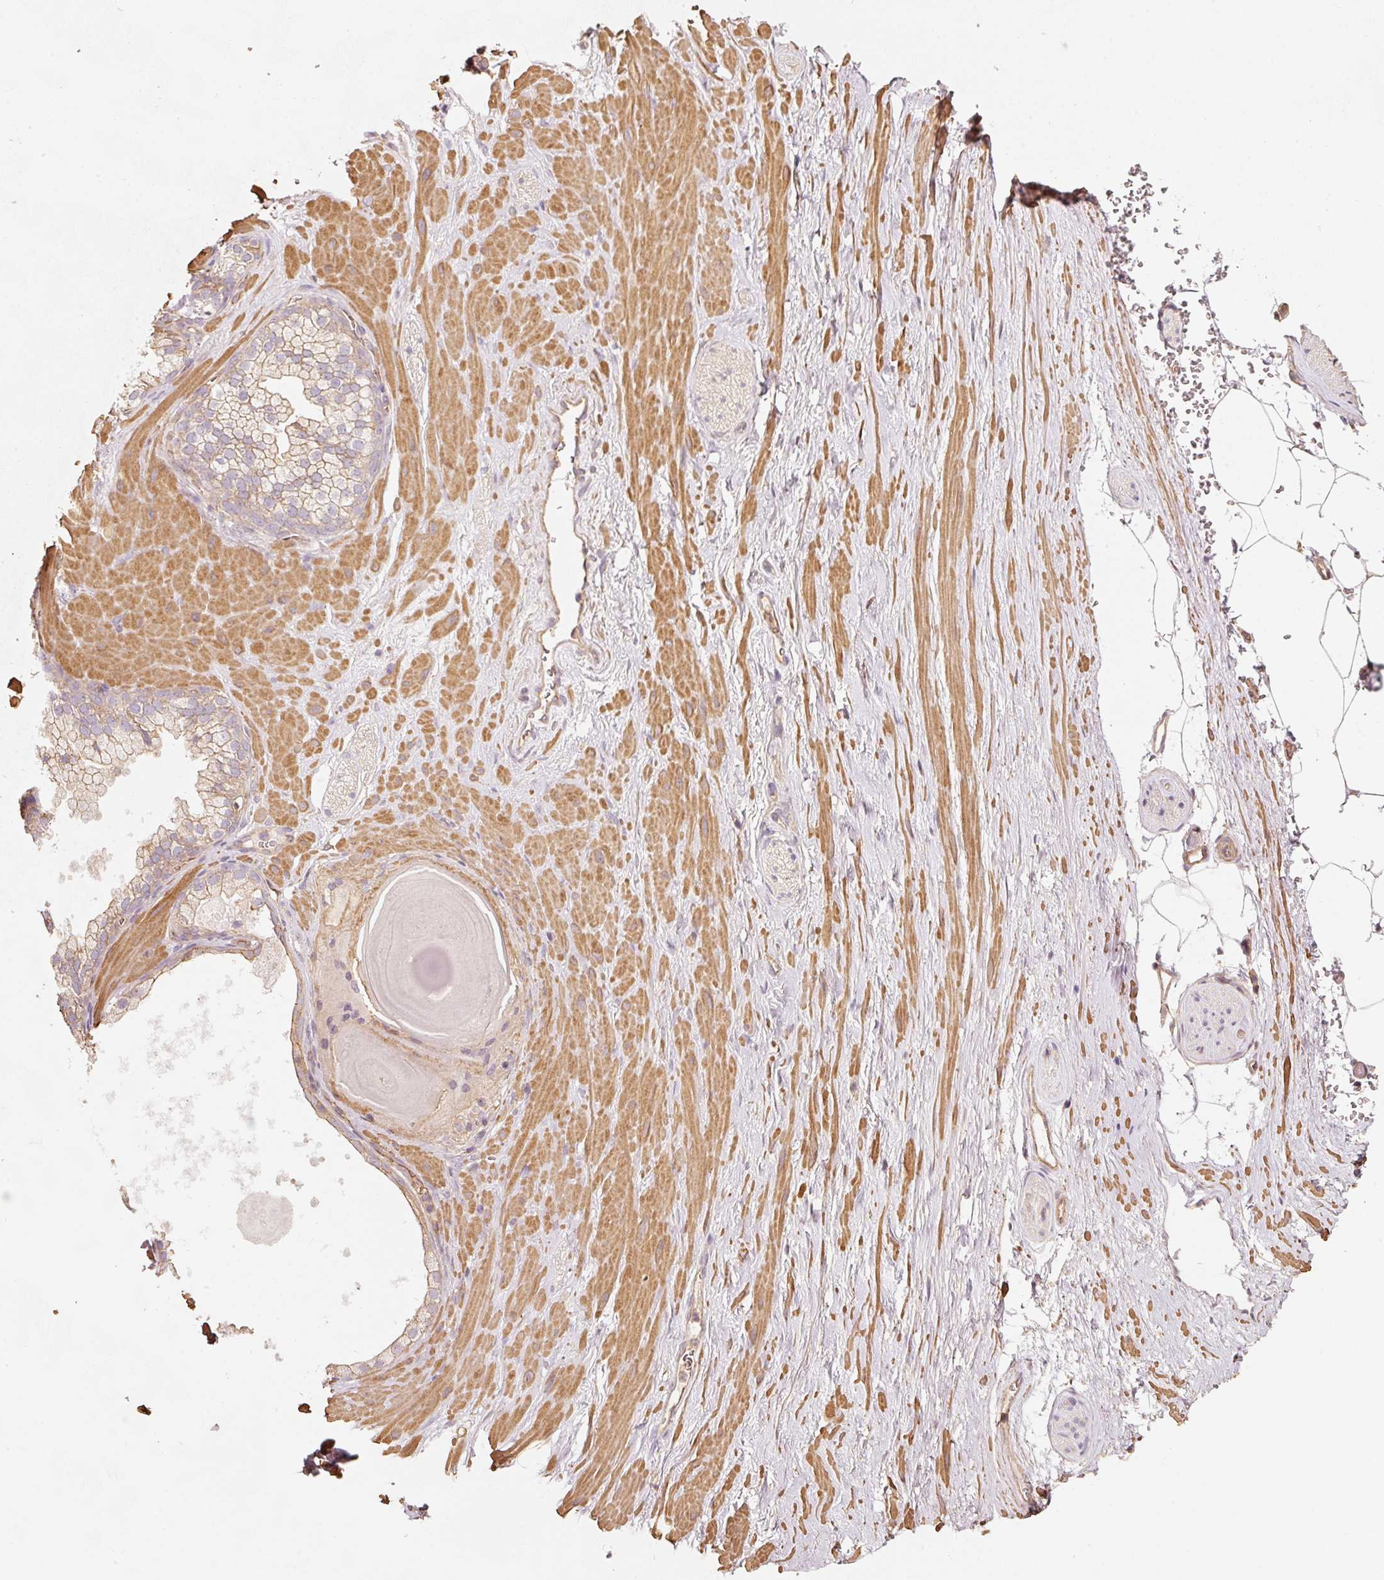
{"staining": {"intensity": "negative", "quantity": "none", "location": "none"}, "tissue": "adipose tissue", "cell_type": "Adipocytes", "image_type": "normal", "snomed": [{"axis": "morphology", "description": "Normal tissue, NOS"}, {"axis": "topography", "description": "Prostate"}, {"axis": "topography", "description": "Peripheral nerve tissue"}], "caption": "An image of adipose tissue stained for a protein demonstrates no brown staining in adipocytes. (DAB (3,3'-diaminobenzidine) immunohistochemistry (IHC), high magnification).", "gene": "CEP95", "patient": {"sex": "male", "age": 61}}